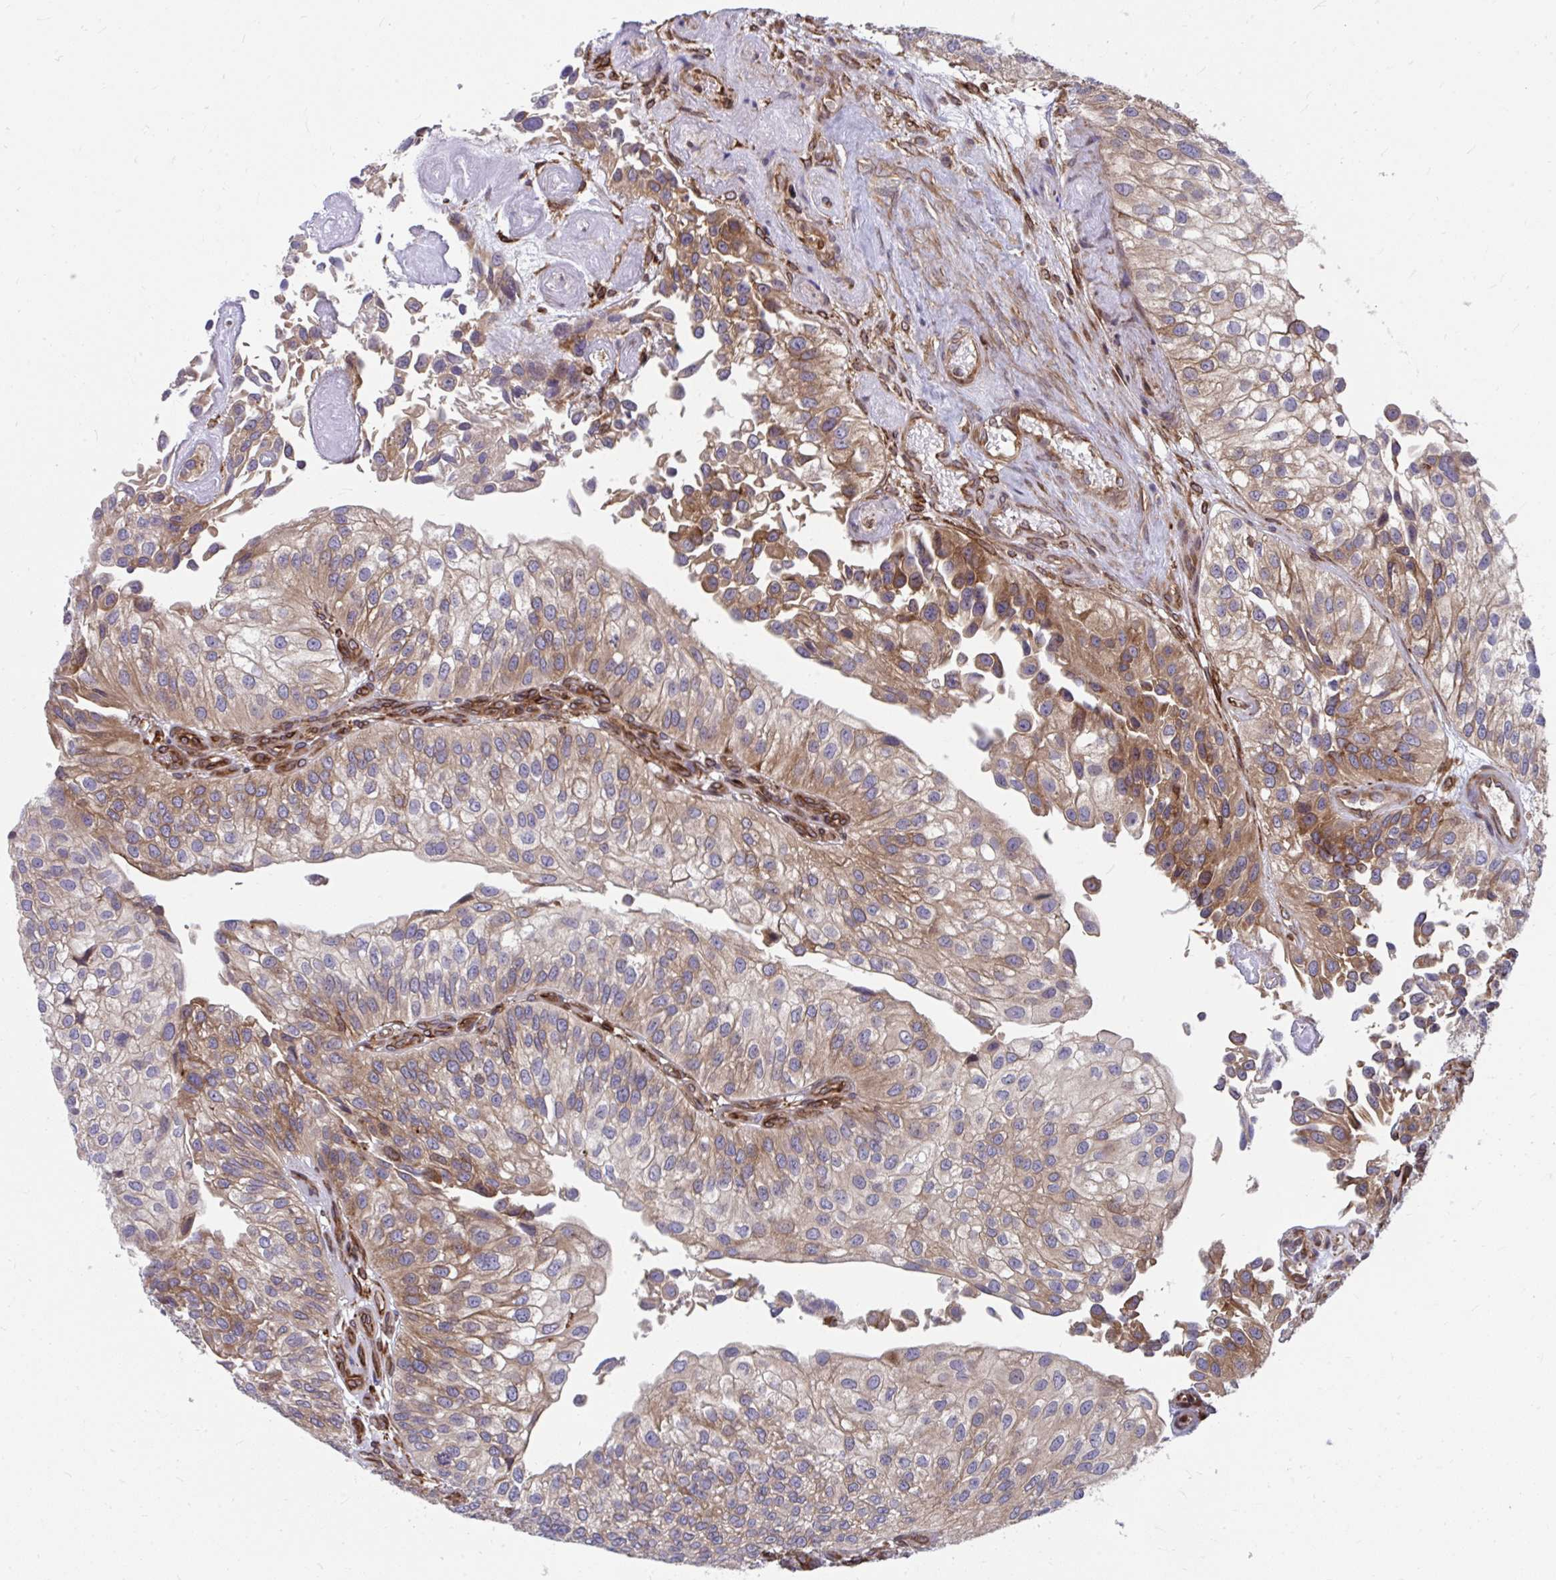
{"staining": {"intensity": "moderate", "quantity": "25%-75%", "location": "cytoplasmic/membranous"}, "tissue": "urothelial cancer", "cell_type": "Tumor cells", "image_type": "cancer", "snomed": [{"axis": "morphology", "description": "Urothelial carcinoma, NOS"}, {"axis": "topography", "description": "Urinary bladder"}], "caption": "Tumor cells show moderate cytoplasmic/membranous staining in approximately 25%-75% of cells in transitional cell carcinoma. Ihc stains the protein in brown and the nuclei are stained blue.", "gene": "STIM2", "patient": {"sex": "male", "age": 87}}